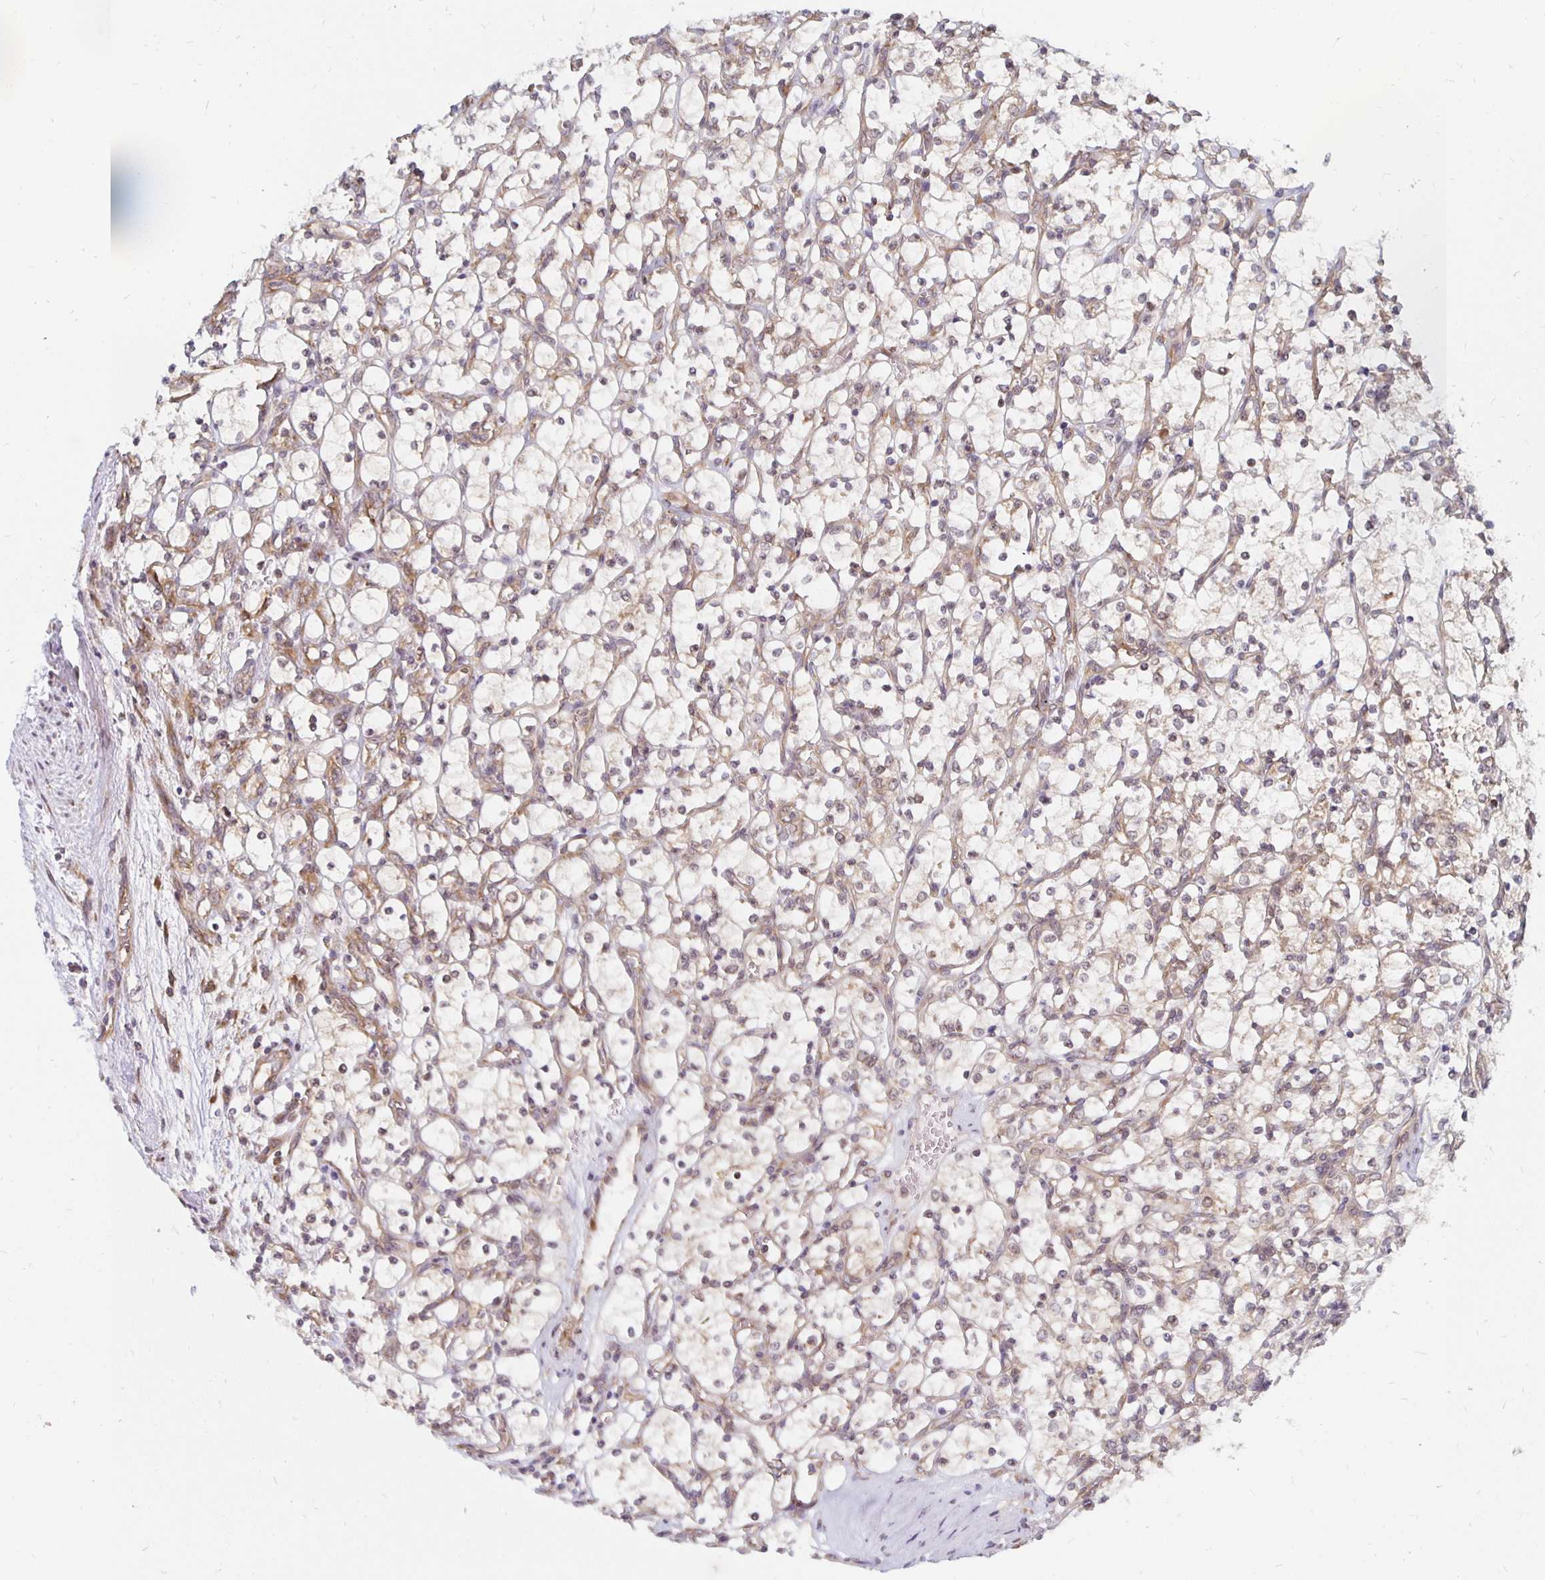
{"staining": {"intensity": "moderate", "quantity": "<25%", "location": "cytoplasmic/membranous"}, "tissue": "renal cancer", "cell_type": "Tumor cells", "image_type": "cancer", "snomed": [{"axis": "morphology", "description": "Adenocarcinoma, NOS"}, {"axis": "topography", "description": "Kidney"}], "caption": "Moderate cytoplasmic/membranous positivity is present in about <25% of tumor cells in renal adenocarcinoma.", "gene": "PDAP1", "patient": {"sex": "female", "age": 69}}